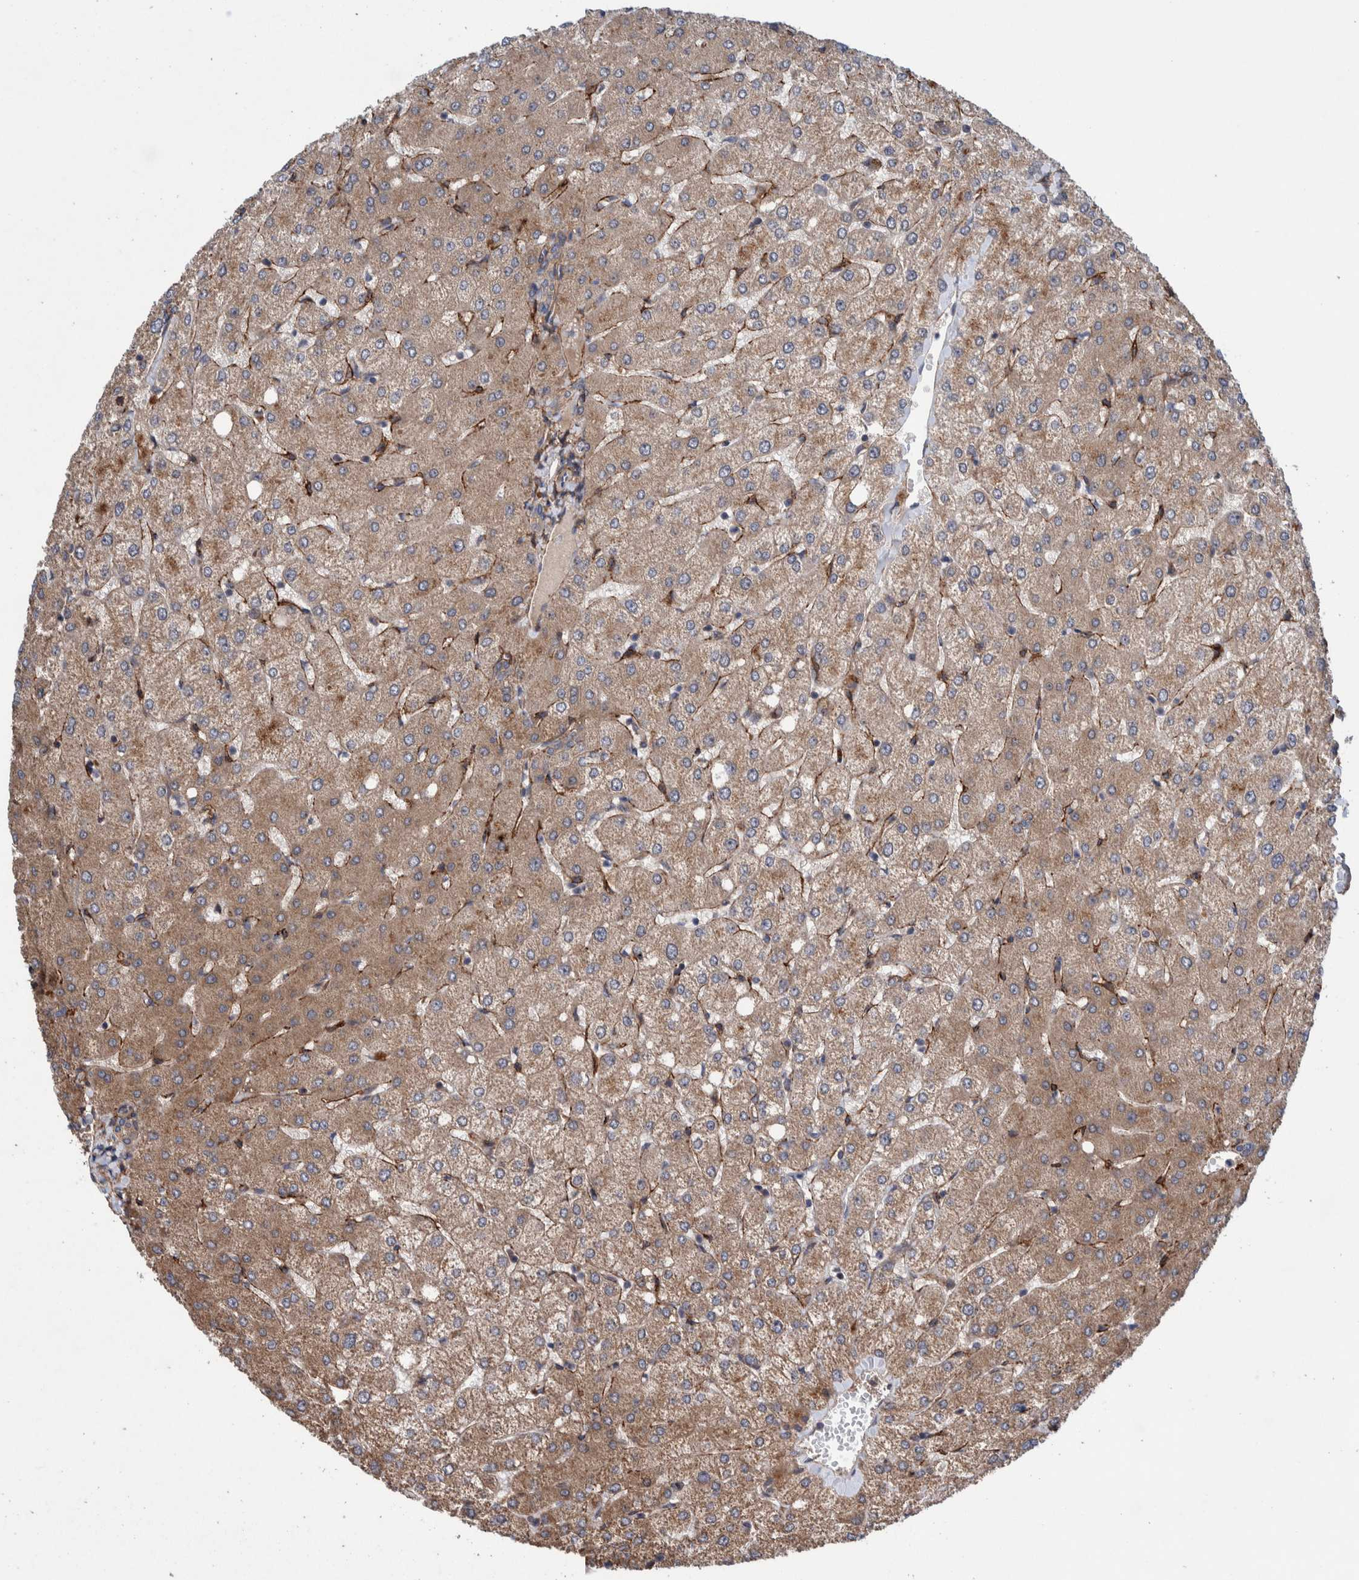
{"staining": {"intensity": "weak", "quantity": ">75%", "location": "cytoplasmic/membranous"}, "tissue": "liver", "cell_type": "Cholangiocytes", "image_type": "normal", "snomed": [{"axis": "morphology", "description": "Normal tissue, NOS"}, {"axis": "topography", "description": "Liver"}], "caption": "IHC histopathology image of normal liver: human liver stained using immunohistochemistry displays low levels of weak protein expression localized specifically in the cytoplasmic/membranous of cholangiocytes, appearing as a cytoplasmic/membranous brown color.", "gene": "PIK3R6", "patient": {"sex": "female", "age": 54}}